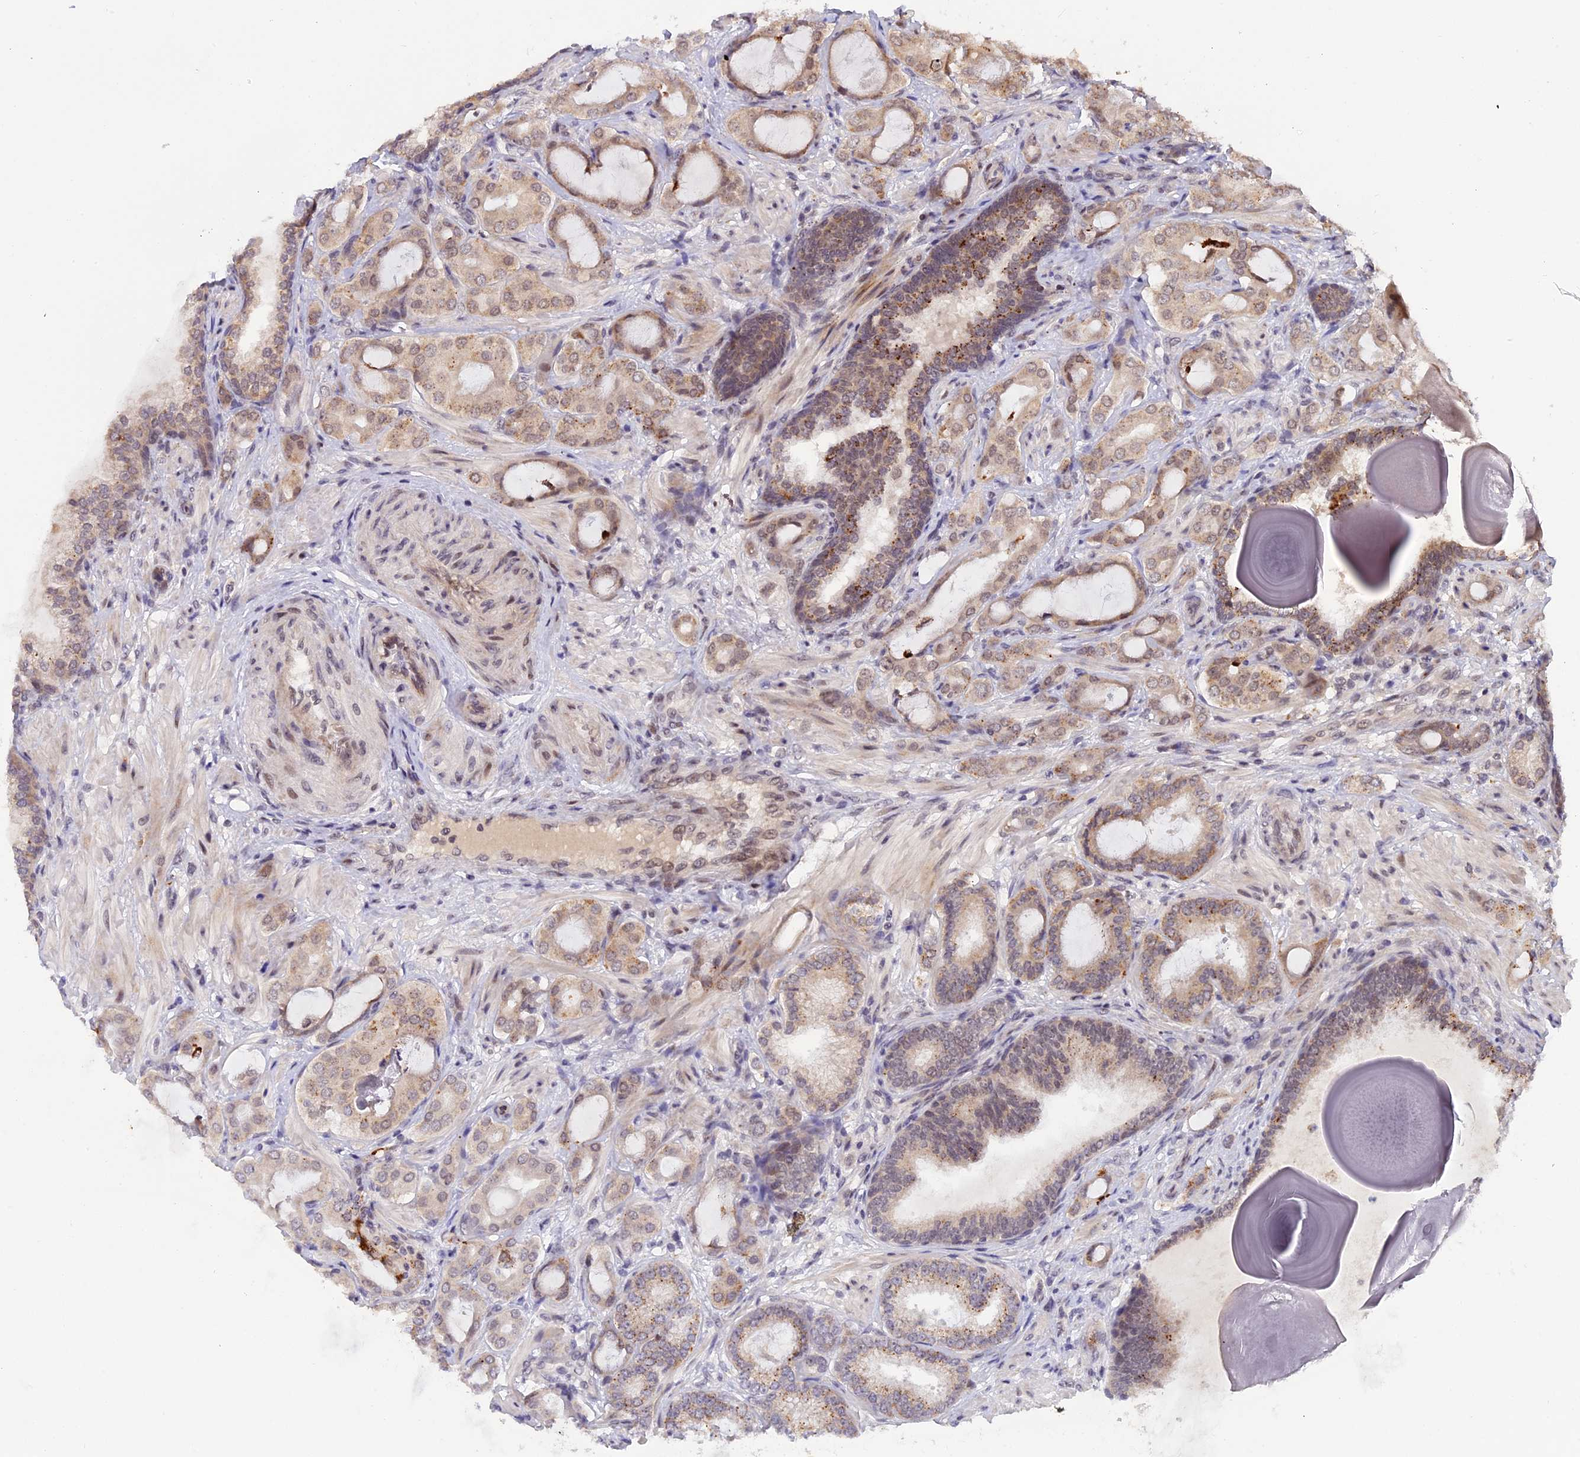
{"staining": {"intensity": "weak", "quantity": ">75%", "location": "cytoplasmic/membranous,nuclear"}, "tissue": "prostate cancer", "cell_type": "Tumor cells", "image_type": "cancer", "snomed": [{"axis": "morphology", "description": "Adenocarcinoma, Low grade"}, {"axis": "topography", "description": "Prostate"}], "caption": "Tumor cells demonstrate low levels of weak cytoplasmic/membranous and nuclear positivity in approximately >75% of cells in adenocarcinoma (low-grade) (prostate).", "gene": "POLR2C", "patient": {"sex": "male", "age": 57}}